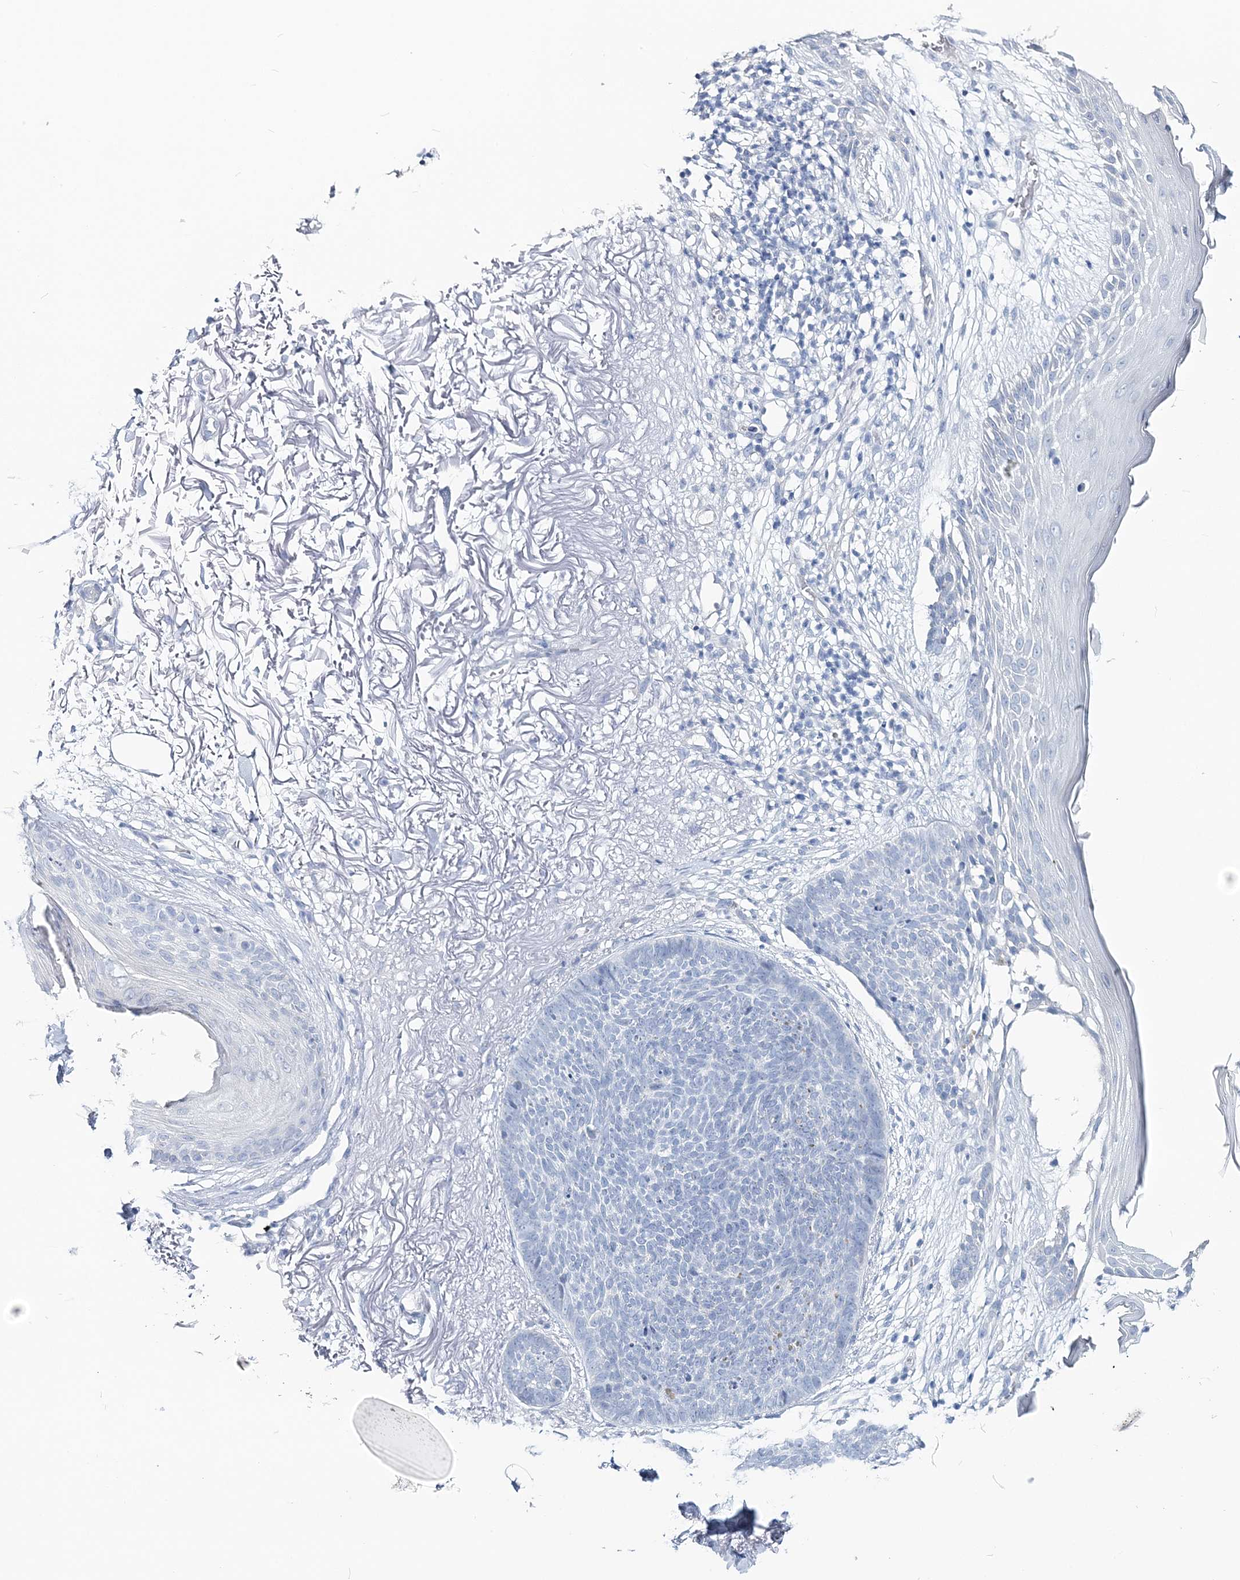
{"staining": {"intensity": "negative", "quantity": "none", "location": "none"}, "tissue": "skin cancer", "cell_type": "Tumor cells", "image_type": "cancer", "snomed": [{"axis": "morphology", "description": "Normal tissue, NOS"}, {"axis": "morphology", "description": "Basal cell carcinoma"}, {"axis": "topography", "description": "Skin"}], "caption": "Histopathology image shows no significant protein staining in tumor cells of skin basal cell carcinoma.", "gene": "CYP3A4", "patient": {"sex": "female", "age": 70}}